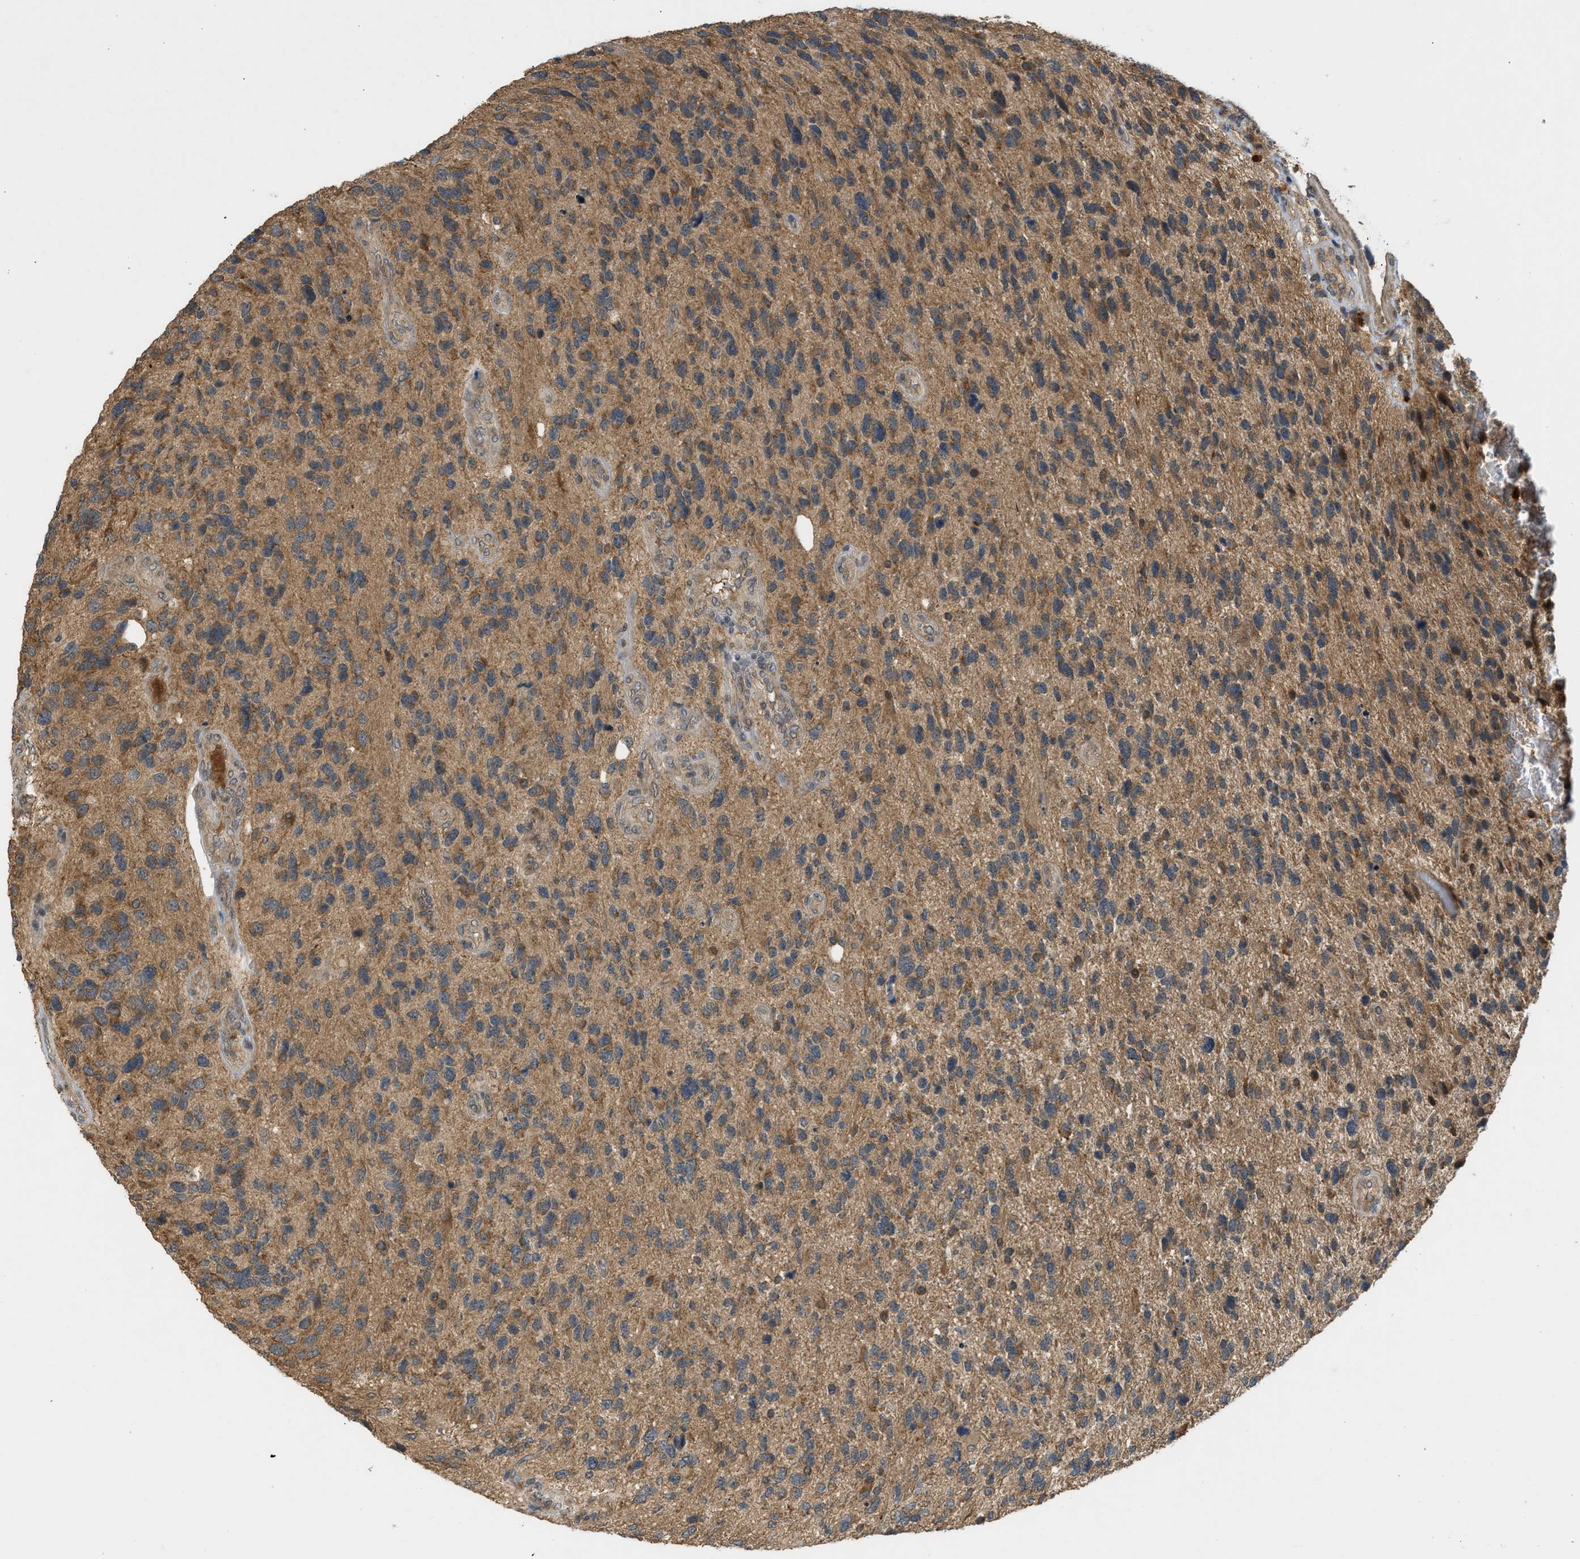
{"staining": {"intensity": "moderate", "quantity": ">75%", "location": "cytoplasmic/membranous"}, "tissue": "glioma", "cell_type": "Tumor cells", "image_type": "cancer", "snomed": [{"axis": "morphology", "description": "Glioma, malignant, High grade"}, {"axis": "topography", "description": "Brain"}], "caption": "High-power microscopy captured an immunohistochemistry (IHC) photomicrograph of malignant glioma (high-grade), revealing moderate cytoplasmic/membranous expression in approximately >75% of tumor cells.", "gene": "ADCY8", "patient": {"sex": "female", "age": 58}}